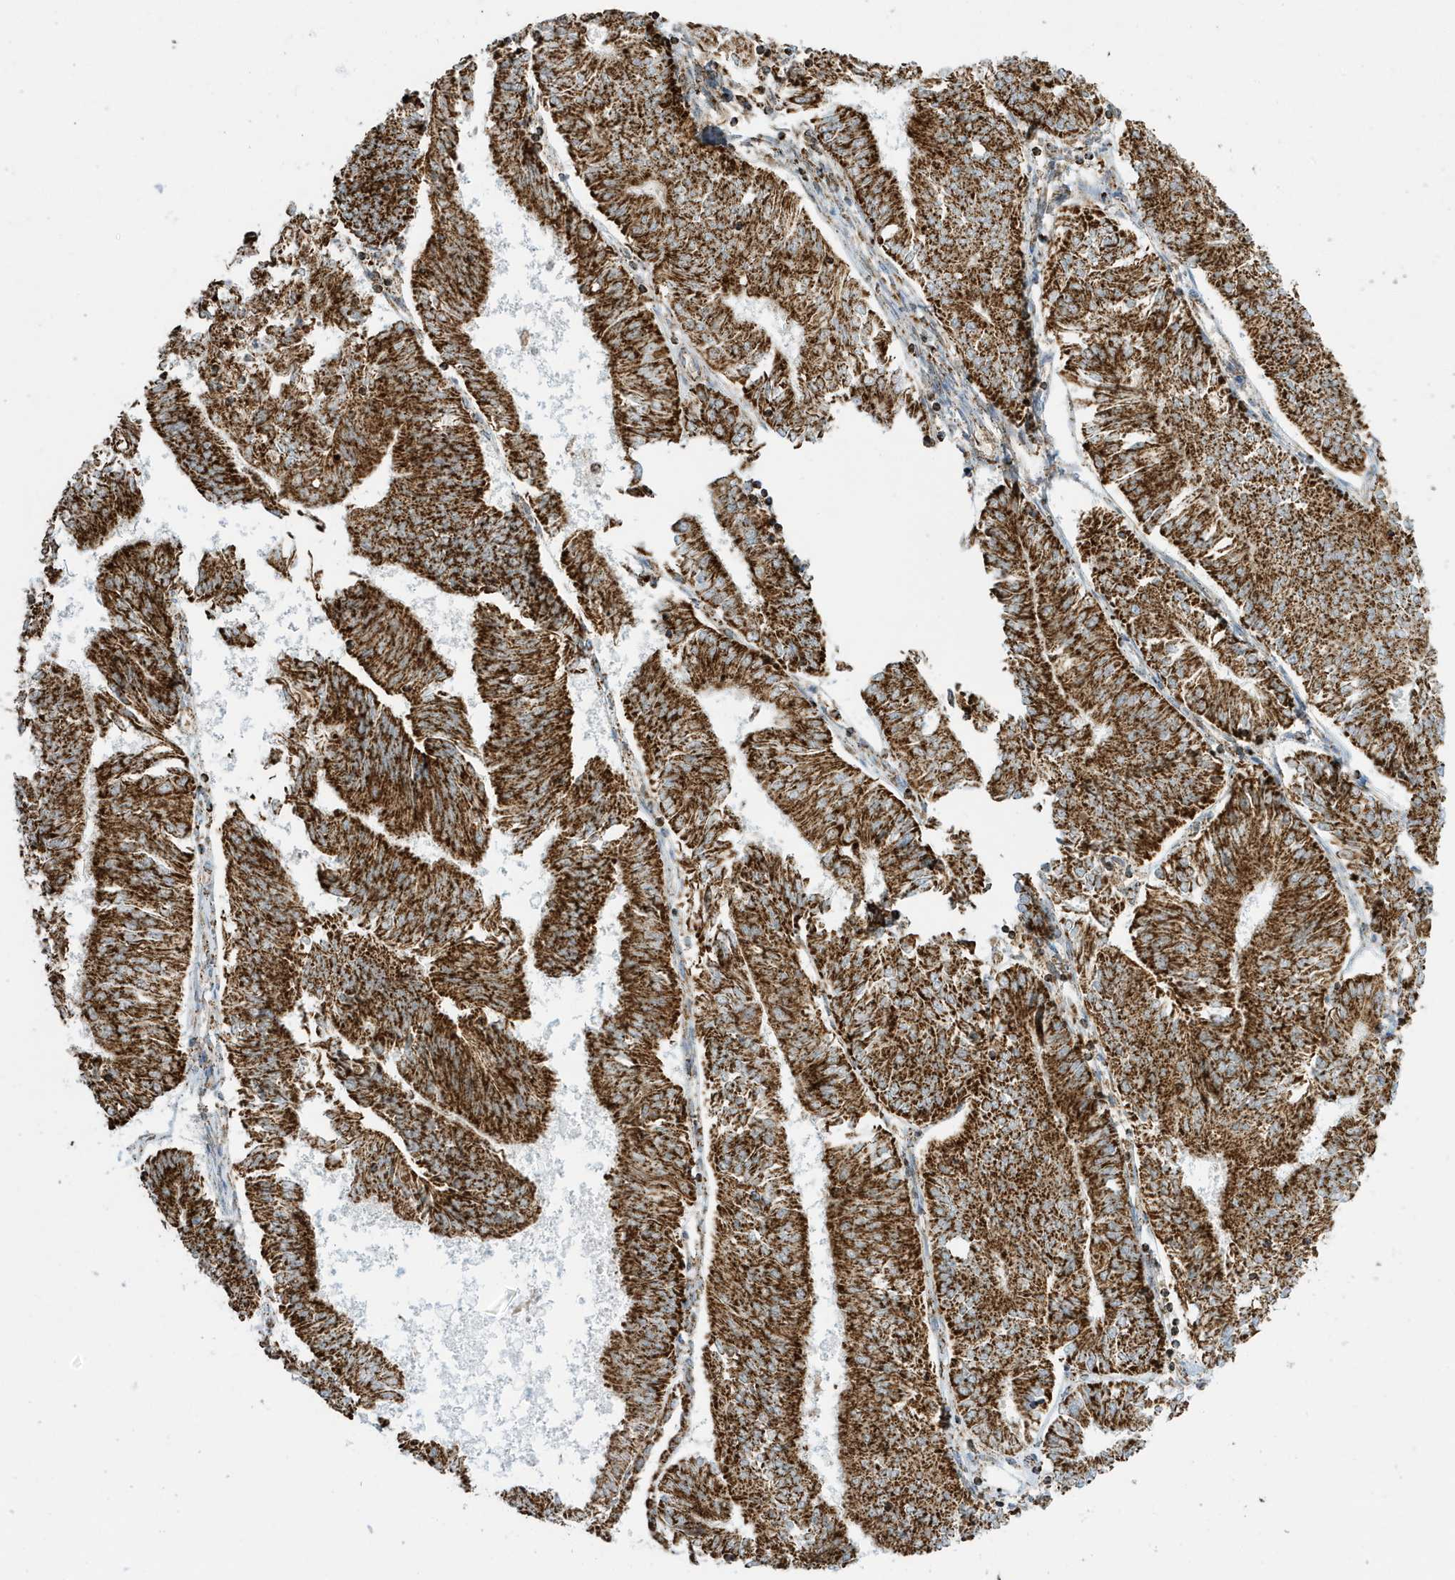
{"staining": {"intensity": "strong", "quantity": ">75%", "location": "cytoplasmic/membranous"}, "tissue": "endometrial cancer", "cell_type": "Tumor cells", "image_type": "cancer", "snomed": [{"axis": "morphology", "description": "Adenocarcinoma, NOS"}, {"axis": "topography", "description": "Endometrium"}], "caption": "Tumor cells exhibit high levels of strong cytoplasmic/membranous positivity in approximately >75% of cells in endometrial adenocarcinoma. (Brightfield microscopy of DAB IHC at high magnification).", "gene": "ATP5ME", "patient": {"sex": "female", "age": 58}}